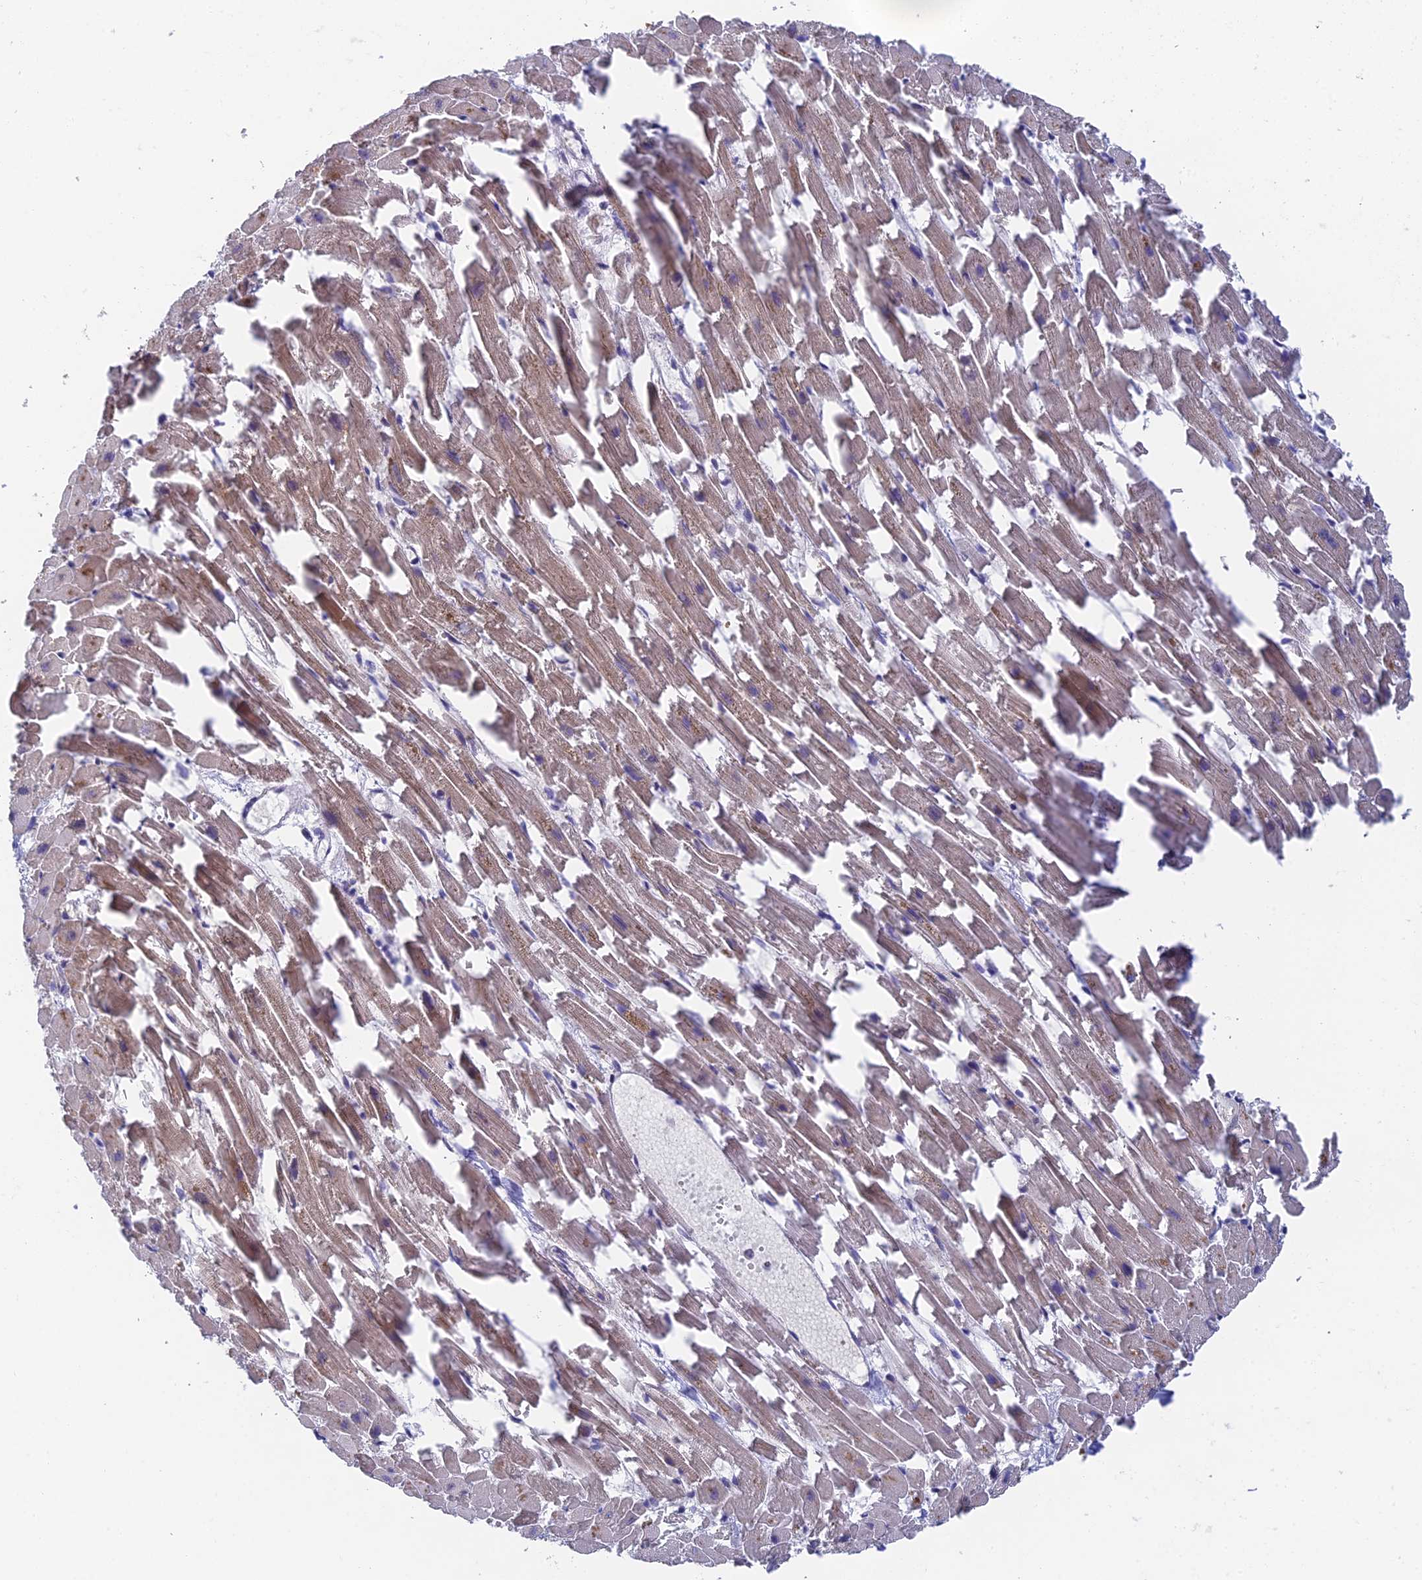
{"staining": {"intensity": "moderate", "quantity": "25%-75%", "location": "cytoplasmic/membranous"}, "tissue": "heart muscle", "cell_type": "Cardiomyocytes", "image_type": "normal", "snomed": [{"axis": "morphology", "description": "Normal tissue, NOS"}, {"axis": "topography", "description": "Heart"}], "caption": "Unremarkable heart muscle displays moderate cytoplasmic/membranous positivity in approximately 25%-75% of cardiomyocytes, visualized by immunohistochemistry.", "gene": "NSMCE1", "patient": {"sex": "female", "age": 64}}